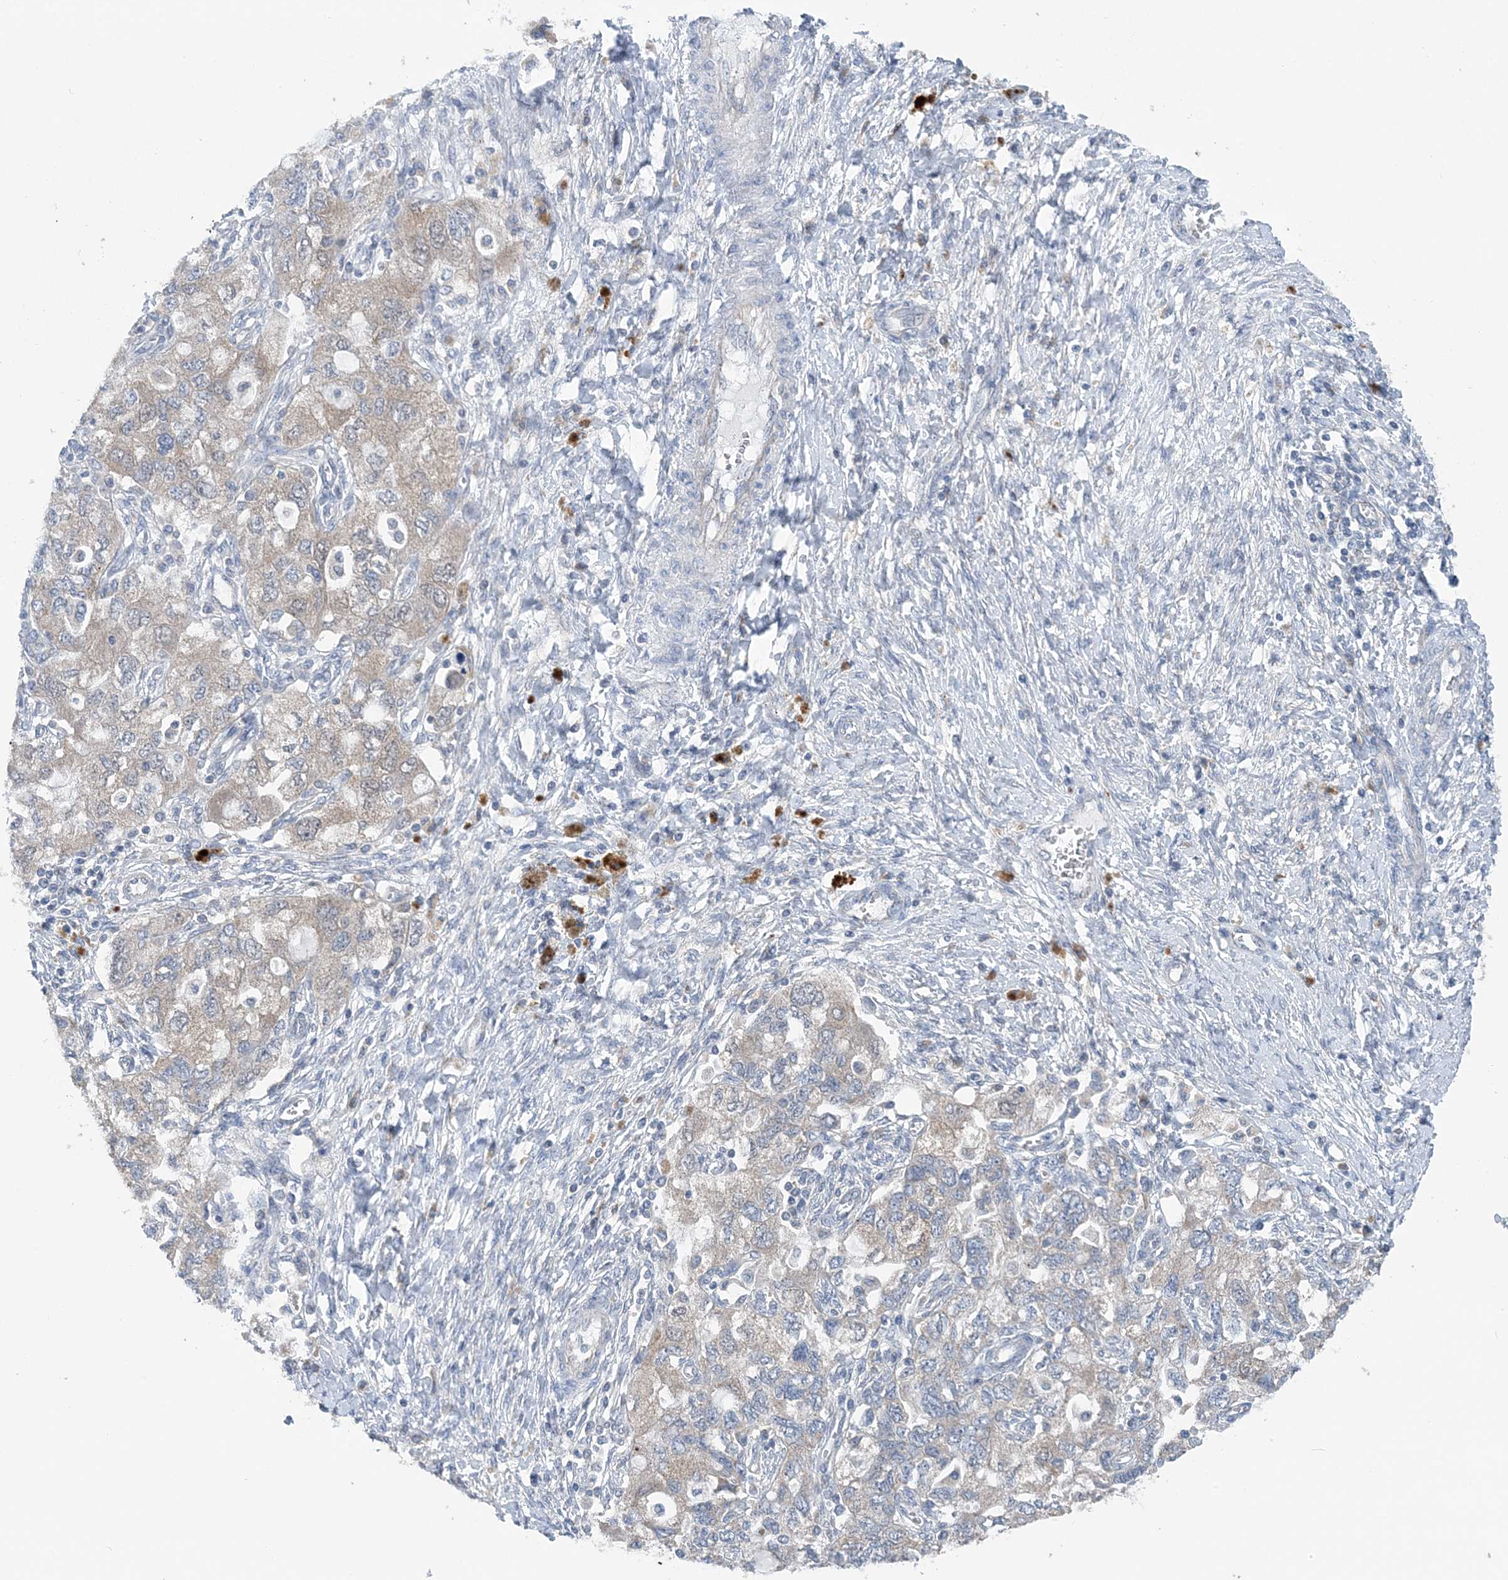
{"staining": {"intensity": "weak", "quantity": "<25%", "location": "cytoplasmic/membranous"}, "tissue": "ovarian cancer", "cell_type": "Tumor cells", "image_type": "cancer", "snomed": [{"axis": "morphology", "description": "Carcinoma, NOS"}, {"axis": "morphology", "description": "Cystadenocarcinoma, serous, NOS"}, {"axis": "topography", "description": "Ovary"}], "caption": "Tumor cells show no significant staining in serous cystadenocarcinoma (ovarian). The staining is performed using DAB (3,3'-diaminobenzidine) brown chromogen with nuclei counter-stained in using hematoxylin.", "gene": "COPE", "patient": {"sex": "female", "age": 69}}